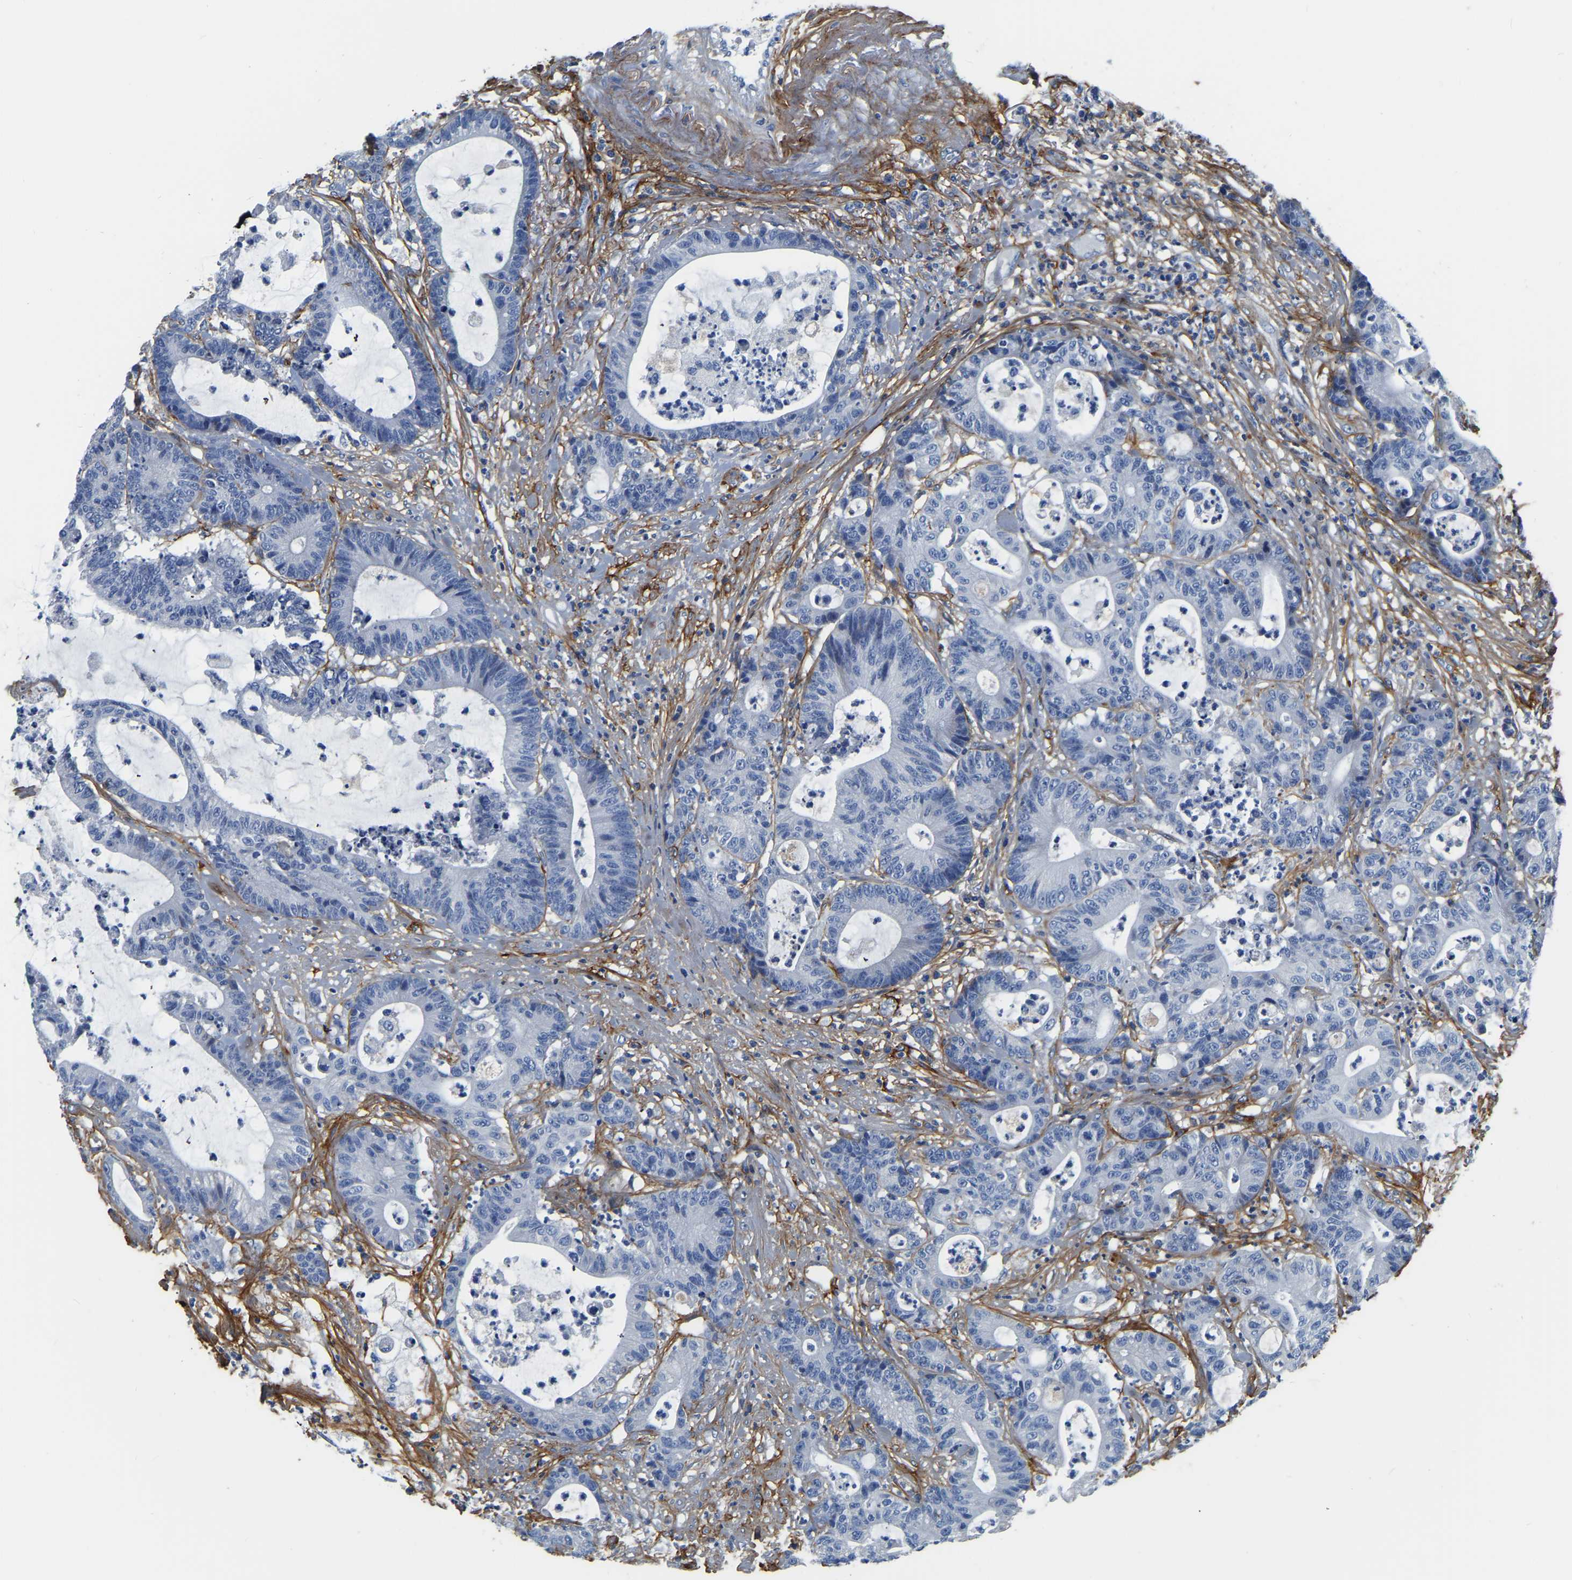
{"staining": {"intensity": "negative", "quantity": "none", "location": "none"}, "tissue": "colorectal cancer", "cell_type": "Tumor cells", "image_type": "cancer", "snomed": [{"axis": "morphology", "description": "Adenocarcinoma, NOS"}, {"axis": "topography", "description": "Colon"}], "caption": "Immunohistochemistry (IHC) photomicrograph of colorectal cancer stained for a protein (brown), which exhibits no positivity in tumor cells. (Brightfield microscopy of DAB (3,3'-diaminobenzidine) immunohistochemistry at high magnification).", "gene": "COL6A1", "patient": {"sex": "female", "age": 84}}